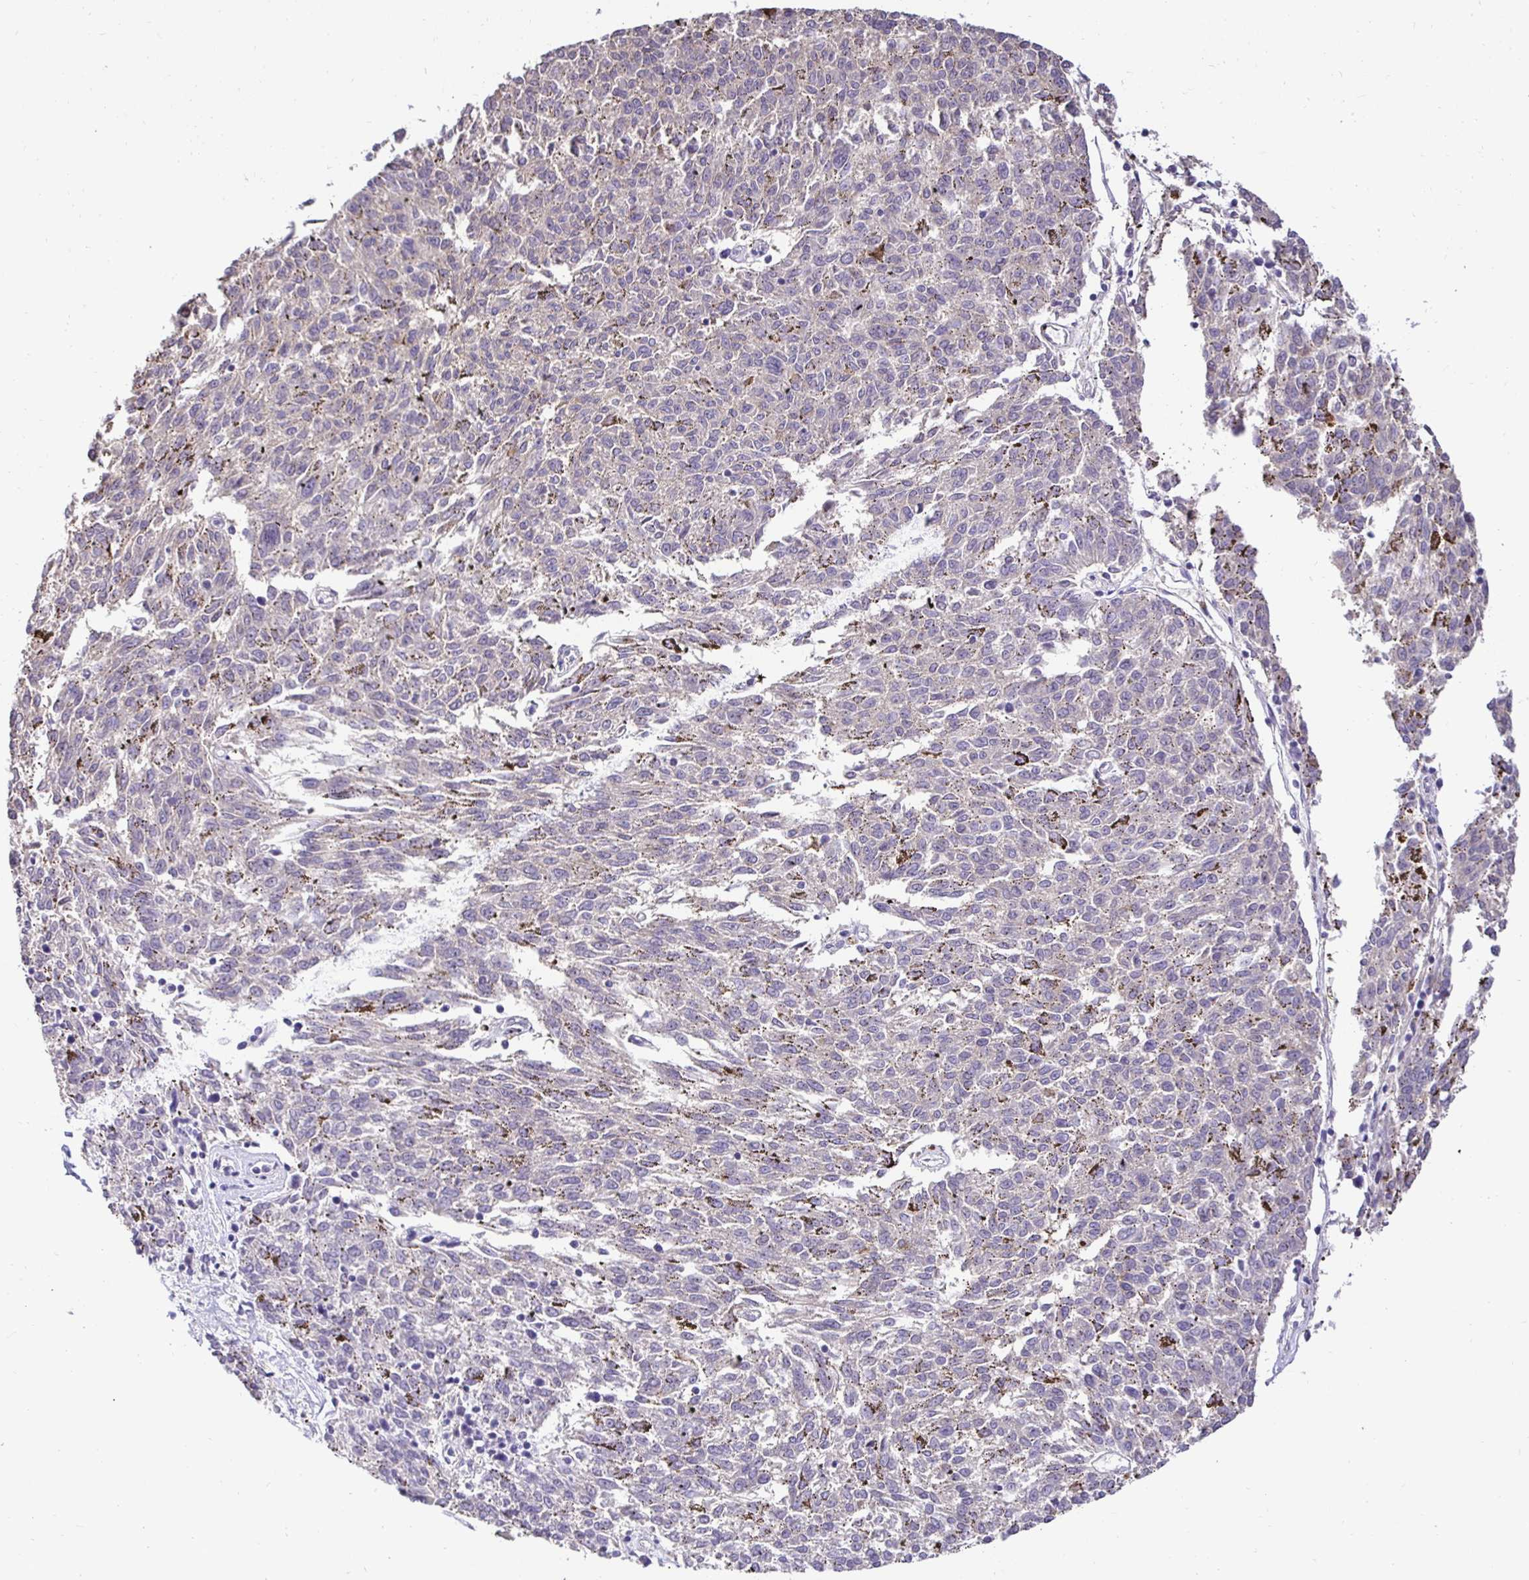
{"staining": {"intensity": "negative", "quantity": "none", "location": "none"}, "tissue": "melanoma", "cell_type": "Tumor cells", "image_type": "cancer", "snomed": [{"axis": "morphology", "description": "Malignant melanoma, NOS"}, {"axis": "topography", "description": "Skin"}], "caption": "This photomicrograph is of melanoma stained with immunohistochemistry (IHC) to label a protein in brown with the nuclei are counter-stained blue. There is no positivity in tumor cells.", "gene": "SLC9A1", "patient": {"sex": "female", "age": 72}}